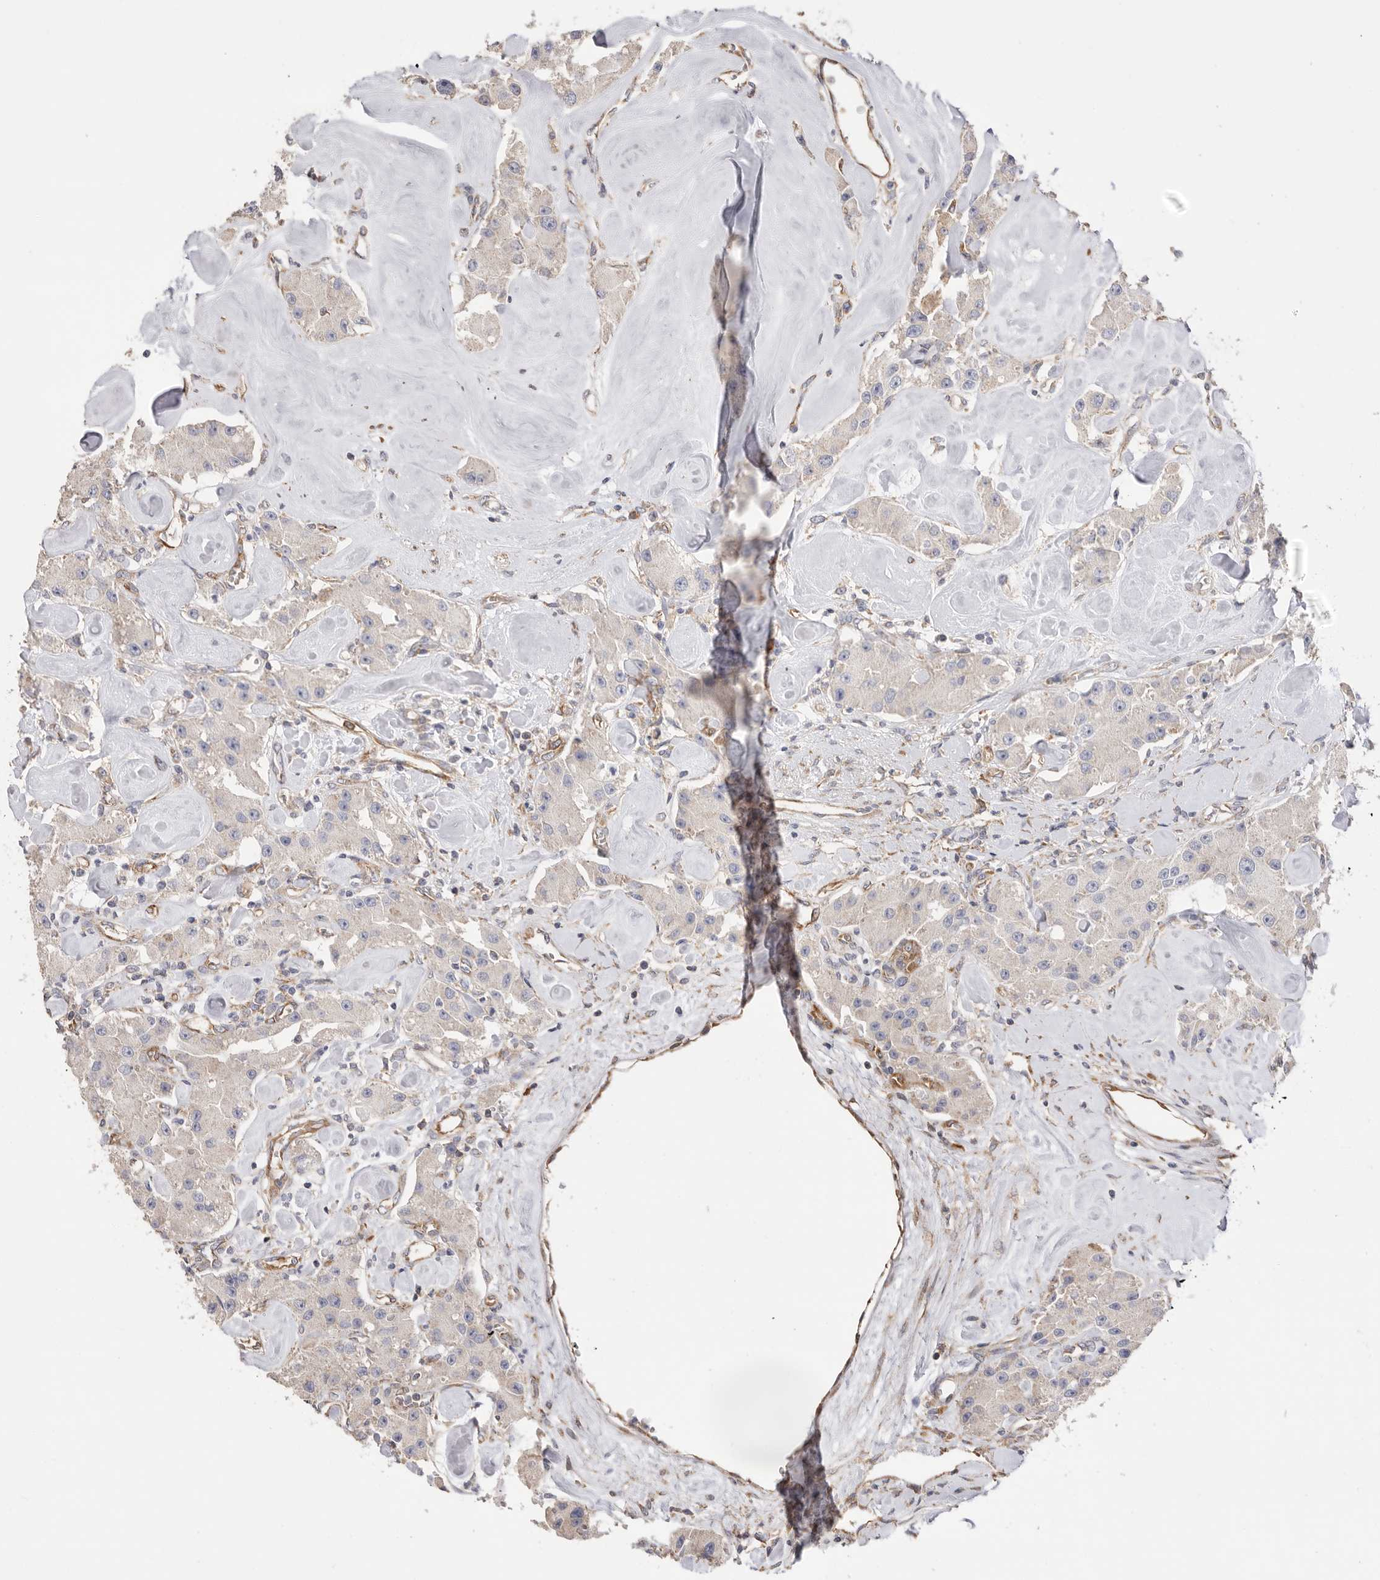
{"staining": {"intensity": "negative", "quantity": "none", "location": "none"}, "tissue": "carcinoid", "cell_type": "Tumor cells", "image_type": "cancer", "snomed": [{"axis": "morphology", "description": "Carcinoid, malignant, NOS"}, {"axis": "topography", "description": "Pancreas"}], "caption": "Immunohistochemical staining of carcinoid displays no significant expression in tumor cells.", "gene": "SERBP1", "patient": {"sex": "male", "age": 41}}